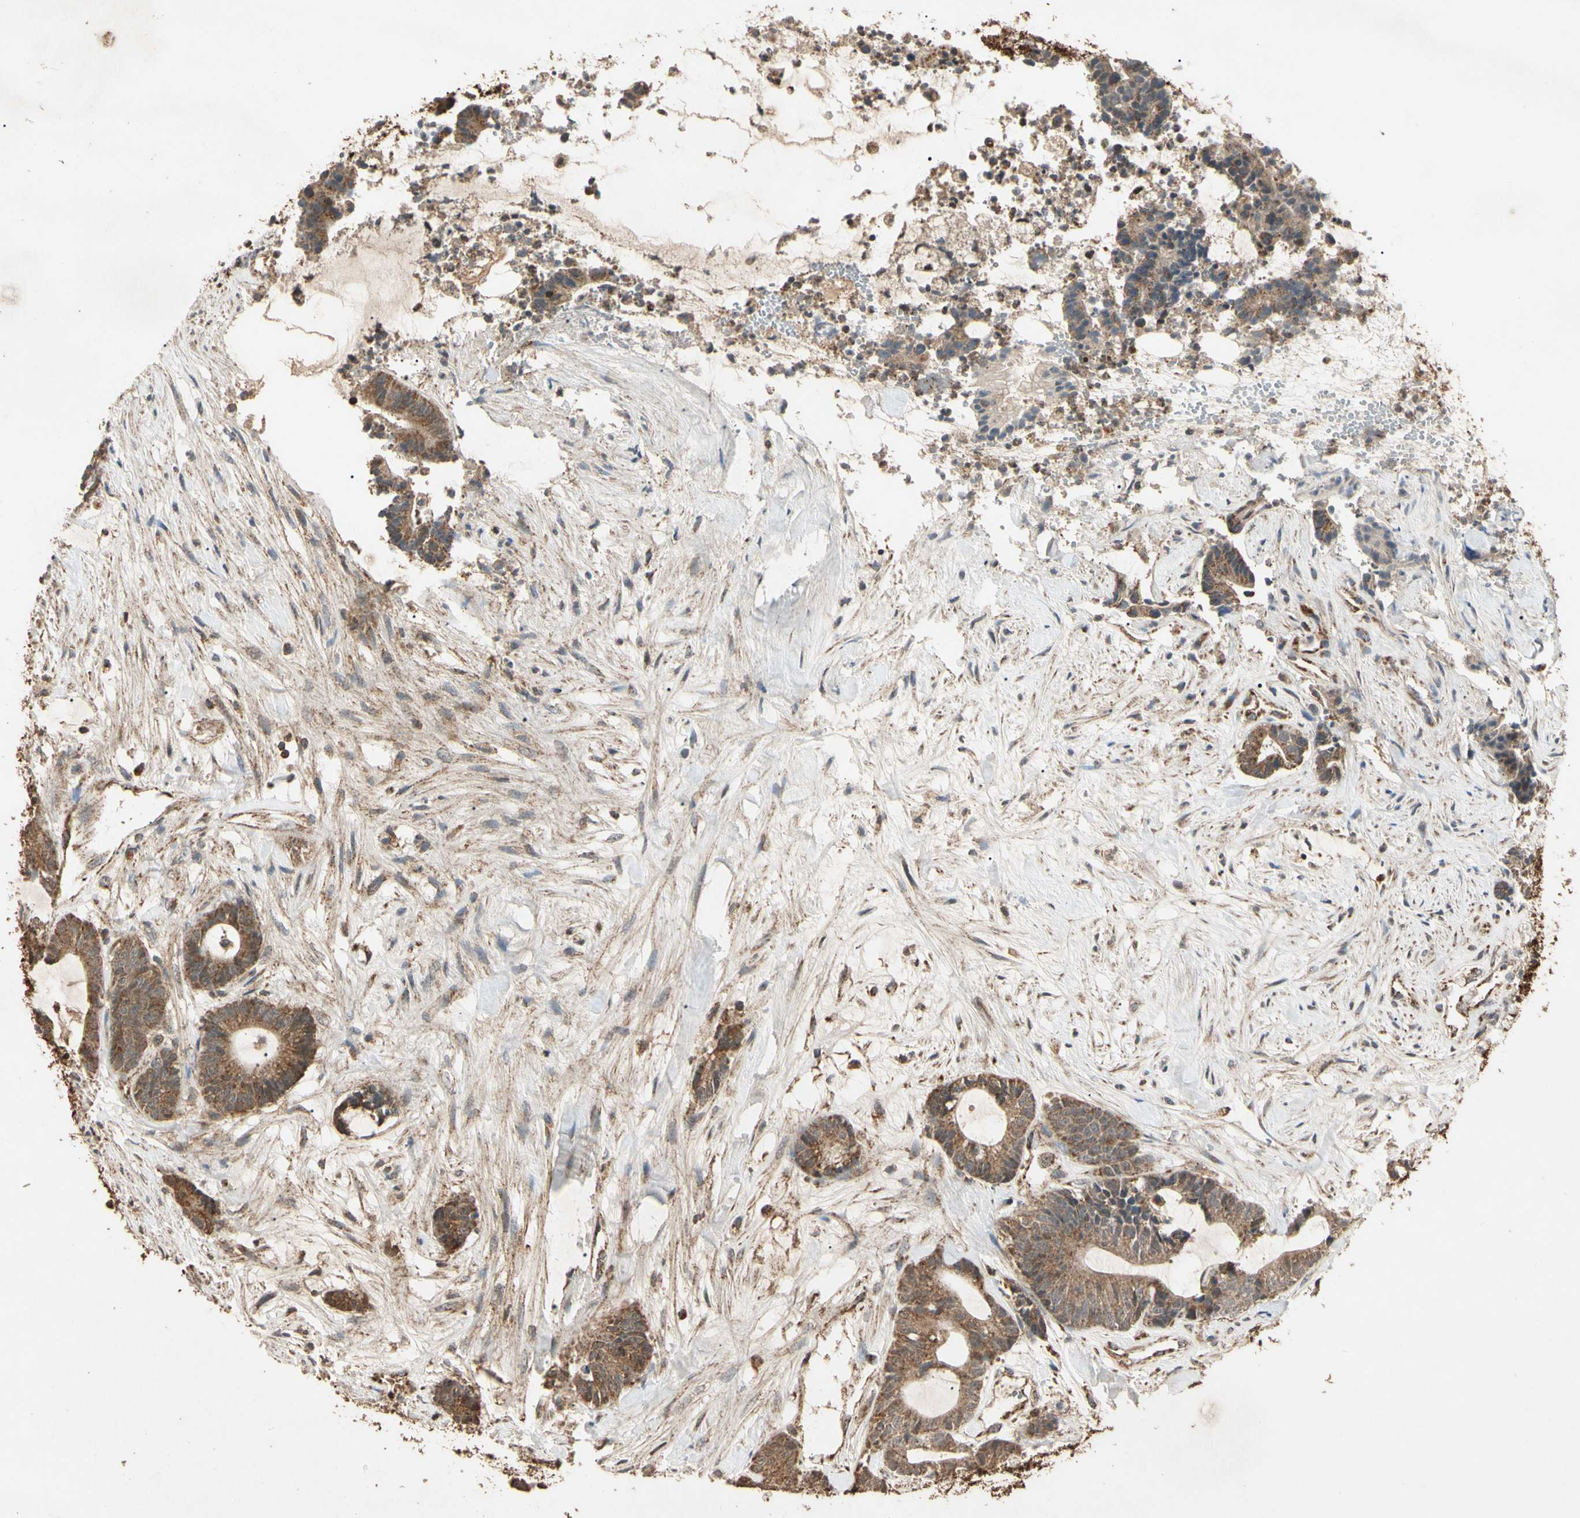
{"staining": {"intensity": "moderate", "quantity": ">75%", "location": "cytoplasmic/membranous"}, "tissue": "colorectal cancer", "cell_type": "Tumor cells", "image_type": "cancer", "snomed": [{"axis": "morphology", "description": "Adenocarcinoma, NOS"}, {"axis": "topography", "description": "Colon"}], "caption": "Brown immunohistochemical staining in colorectal cancer reveals moderate cytoplasmic/membranous staining in about >75% of tumor cells. (DAB IHC with brightfield microscopy, high magnification).", "gene": "PRDX5", "patient": {"sex": "female", "age": 84}}